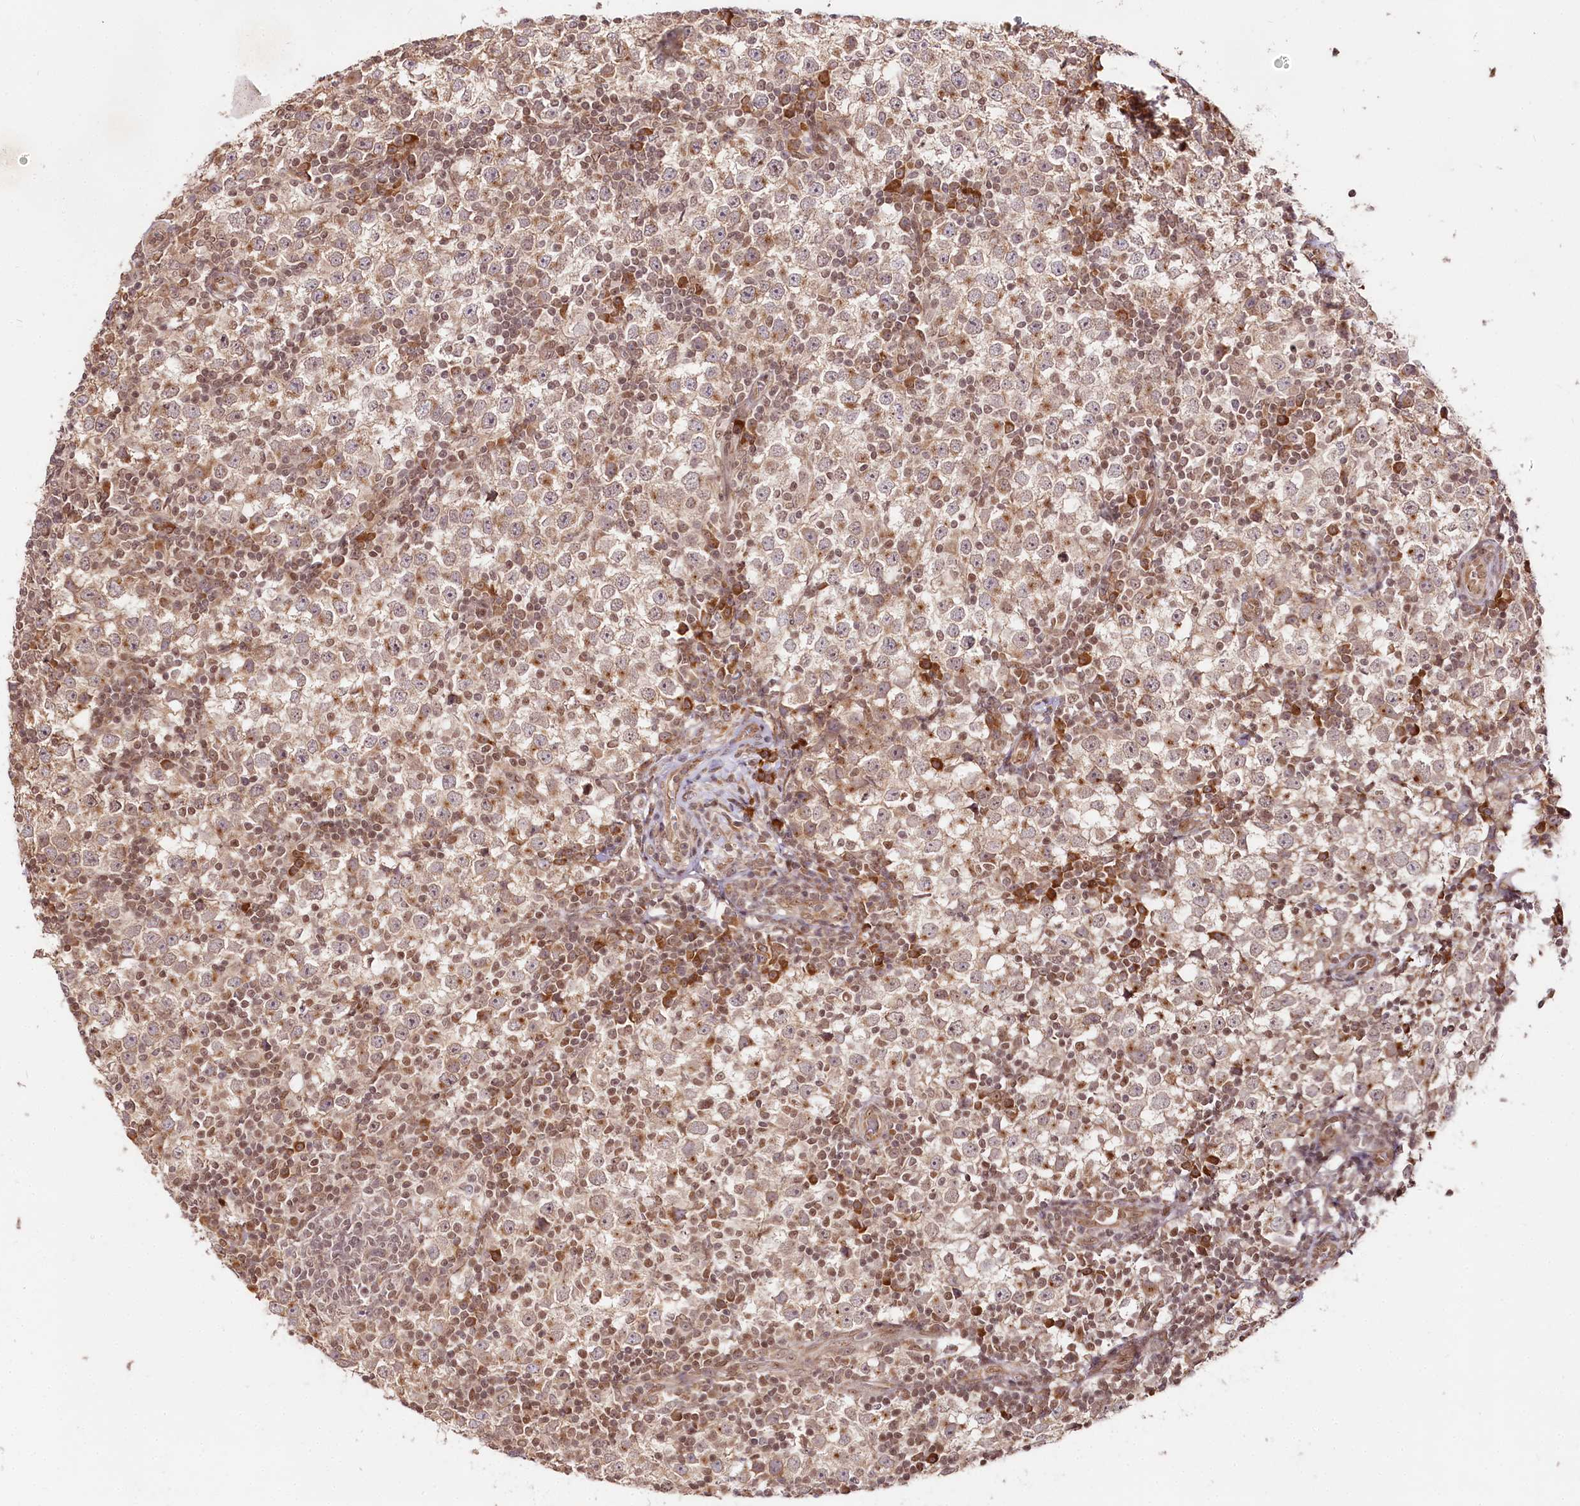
{"staining": {"intensity": "moderate", "quantity": ">75%", "location": "cytoplasmic/membranous"}, "tissue": "testis cancer", "cell_type": "Tumor cells", "image_type": "cancer", "snomed": [{"axis": "morphology", "description": "Seminoma, NOS"}, {"axis": "topography", "description": "Testis"}], "caption": "Immunohistochemistry (IHC) of human testis cancer shows medium levels of moderate cytoplasmic/membranous expression in approximately >75% of tumor cells.", "gene": "ENSG00000144785", "patient": {"sex": "male", "age": 65}}